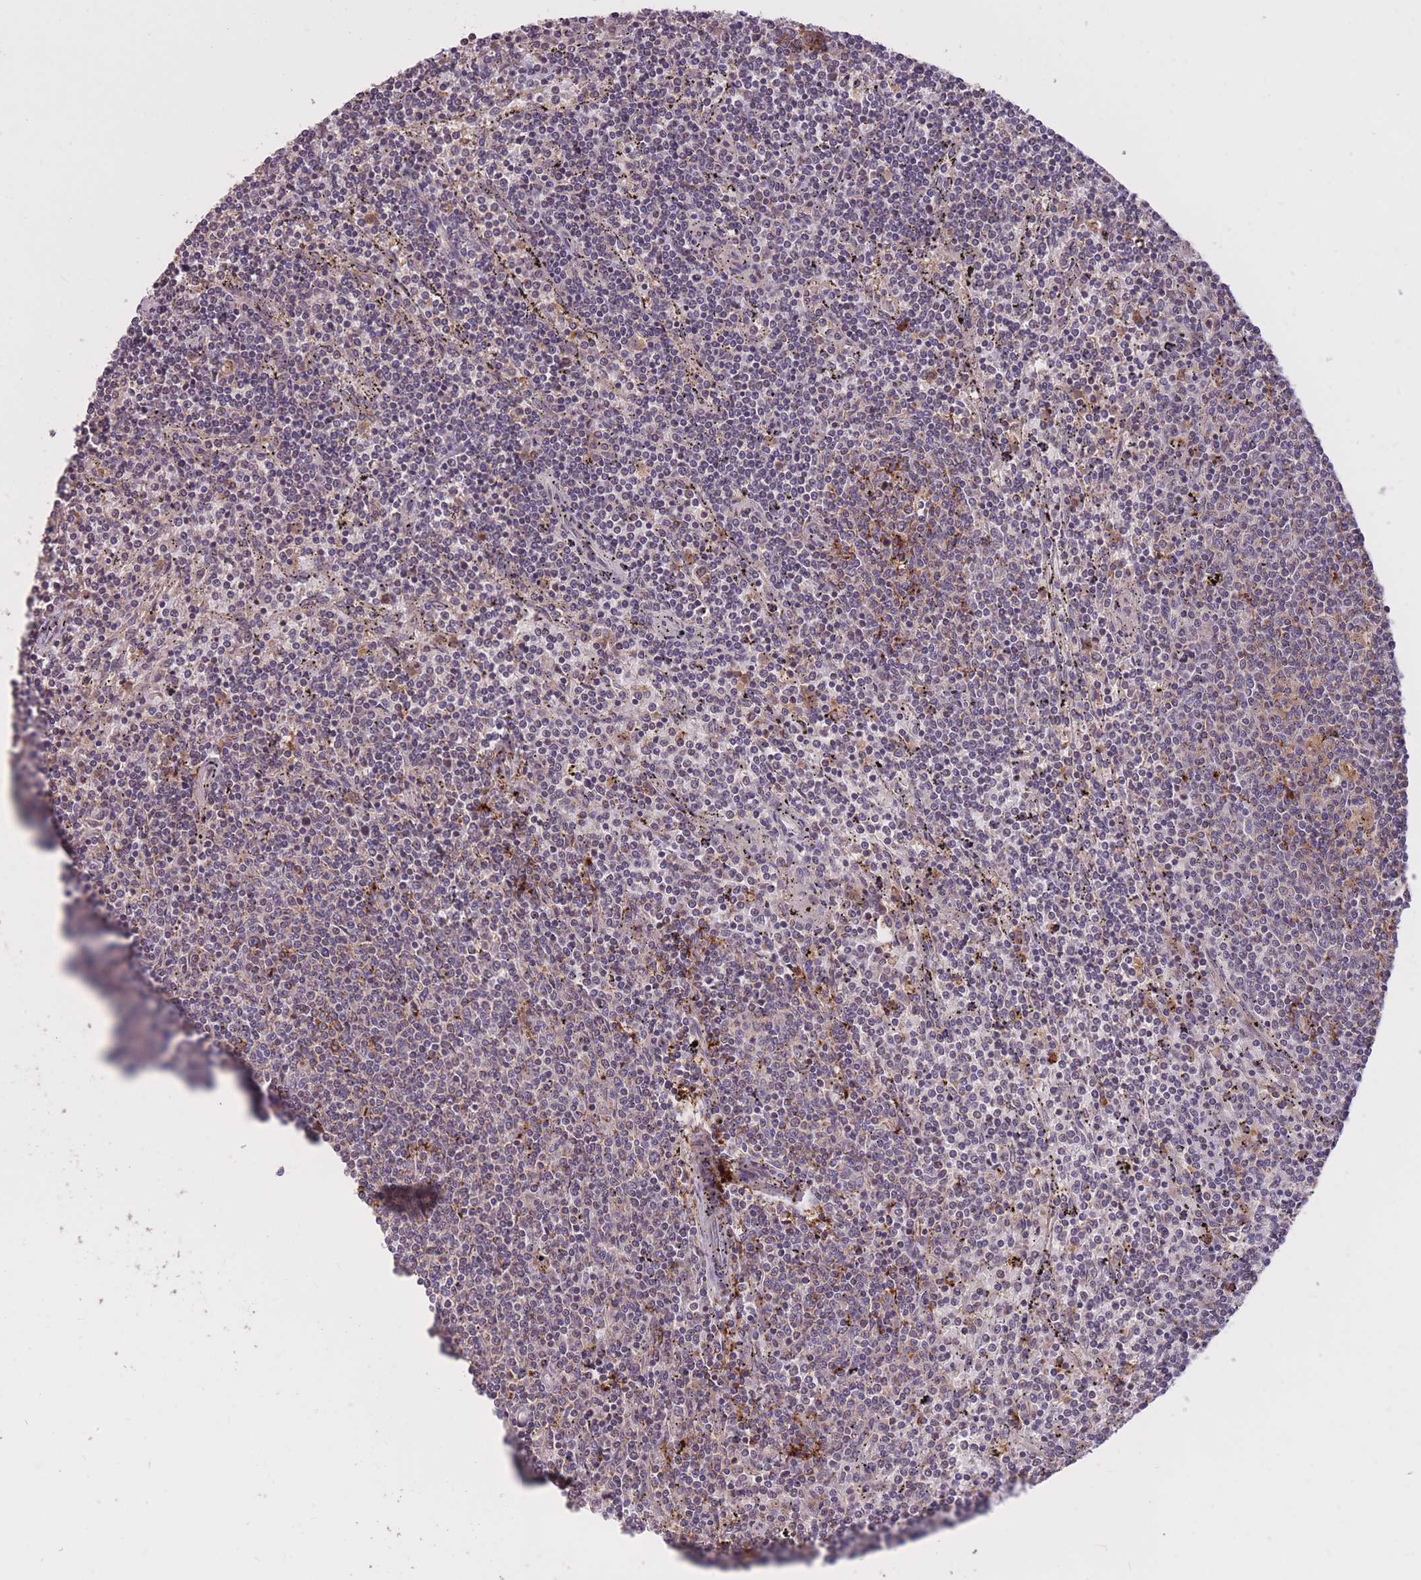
{"staining": {"intensity": "negative", "quantity": "none", "location": "none"}, "tissue": "lymphoma", "cell_type": "Tumor cells", "image_type": "cancer", "snomed": [{"axis": "morphology", "description": "Malignant lymphoma, non-Hodgkin's type, Low grade"}, {"axis": "topography", "description": "Spleen"}], "caption": "DAB immunohistochemical staining of malignant lymphoma, non-Hodgkin's type (low-grade) displays no significant positivity in tumor cells.", "gene": "IGF2BP2", "patient": {"sex": "female", "age": 50}}